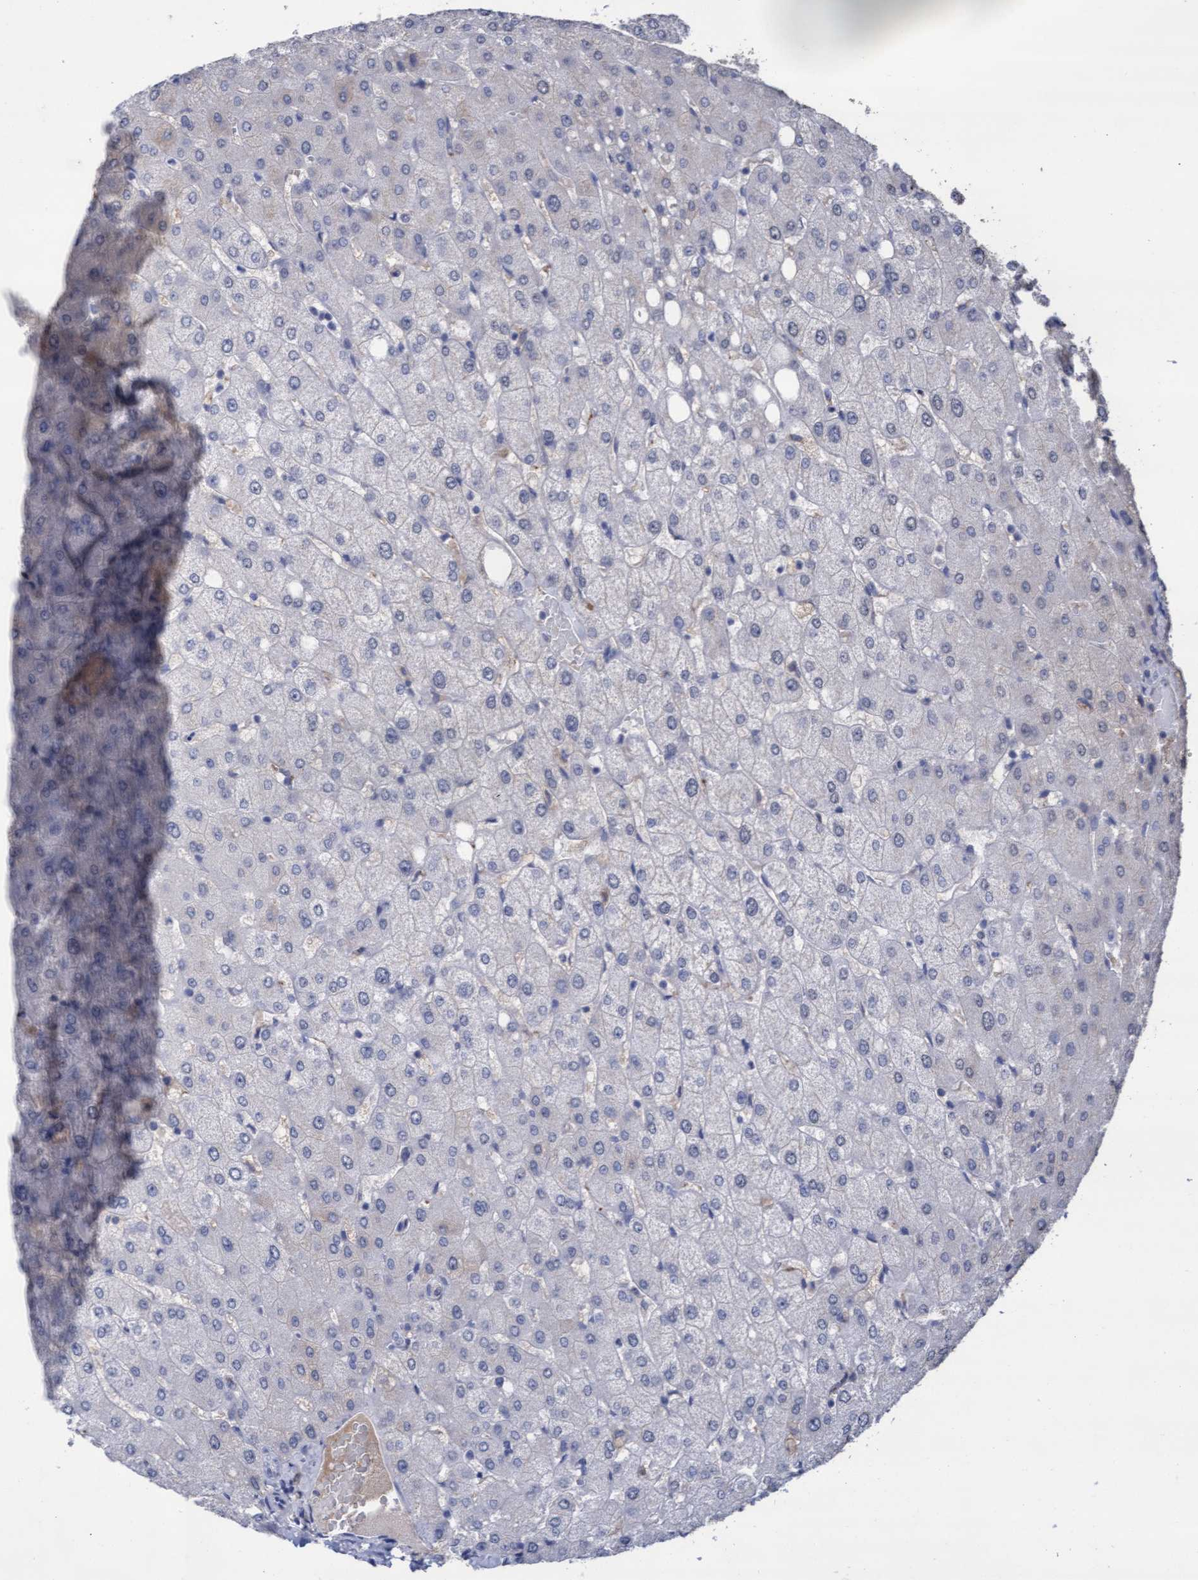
{"staining": {"intensity": "negative", "quantity": "none", "location": "none"}, "tissue": "liver", "cell_type": "Cholangiocytes", "image_type": "normal", "snomed": [{"axis": "morphology", "description": "Normal tissue, NOS"}, {"axis": "topography", "description": "Liver"}], "caption": "Protein analysis of normal liver exhibits no significant expression in cholangiocytes.", "gene": "GPR39", "patient": {"sex": "female", "age": 54}}